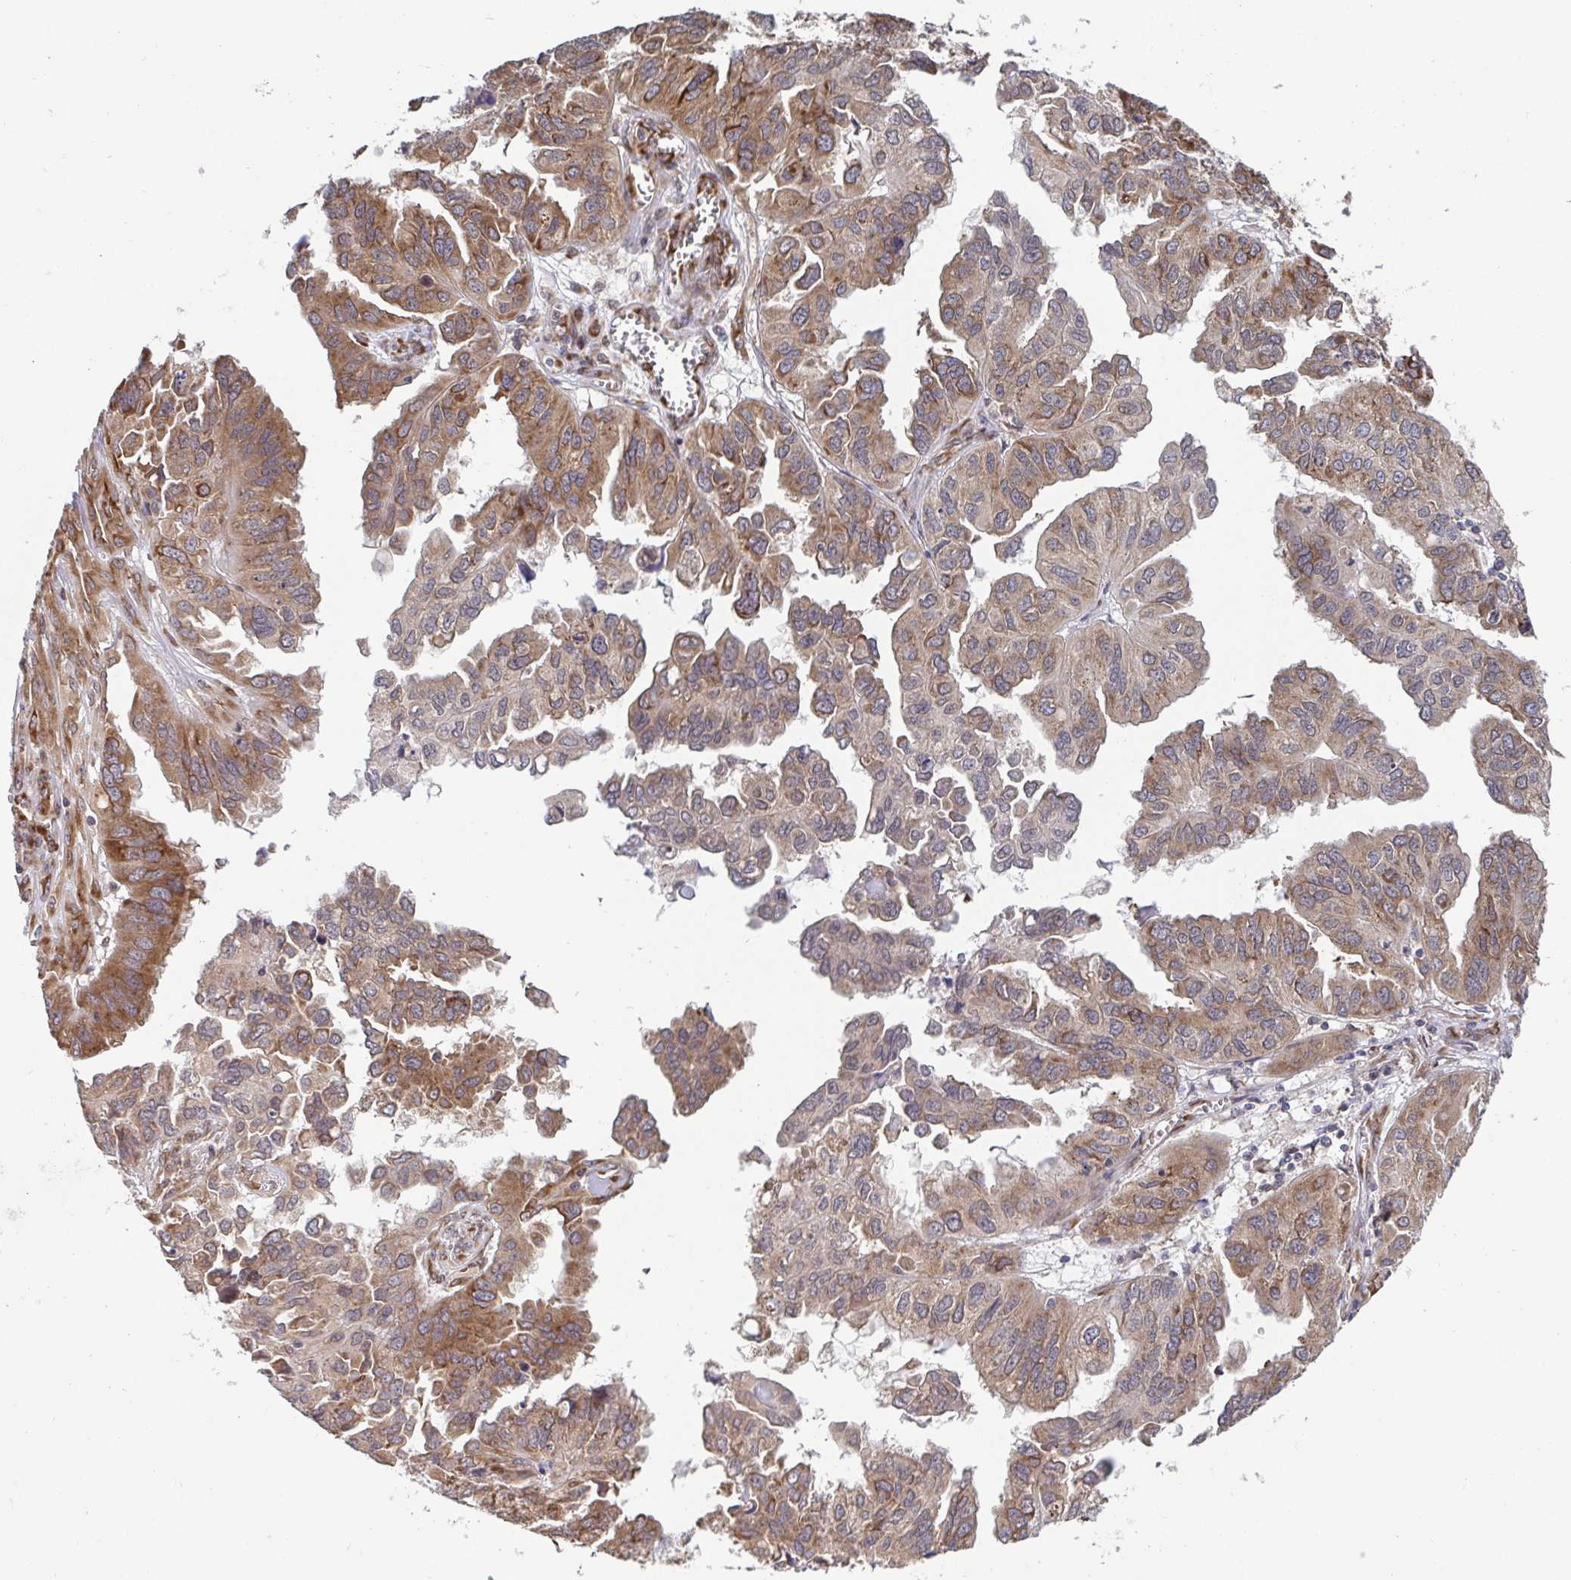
{"staining": {"intensity": "moderate", "quantity": ">75%", "location": "cytoplasmic/membranous"}, "tissue": "ovarian cancer", "cell_type": "Tumor cells", "image_type": "cancer", "snomed": [{"axis": "morphology", "description": "Cystadenocarcinoma, serous, NOS"}, {"axis": "topography", "description": "Ovary"}], "caption": "Immunohistochemistry staining of serous cystadenocarcinoma (ovarian), which exhibits medium levels of moderate cytoplasmic/membranous expression in about >75% of tumor cells indicating moderate cytoplasmic/membranous protein staining. The staining was performed using DAB (brown) for protein detection and nuclei were counterstained in hematoxylin (blue).", "gene": "ATP5MJ", "patient": {"sex": "female", "age": 79}}